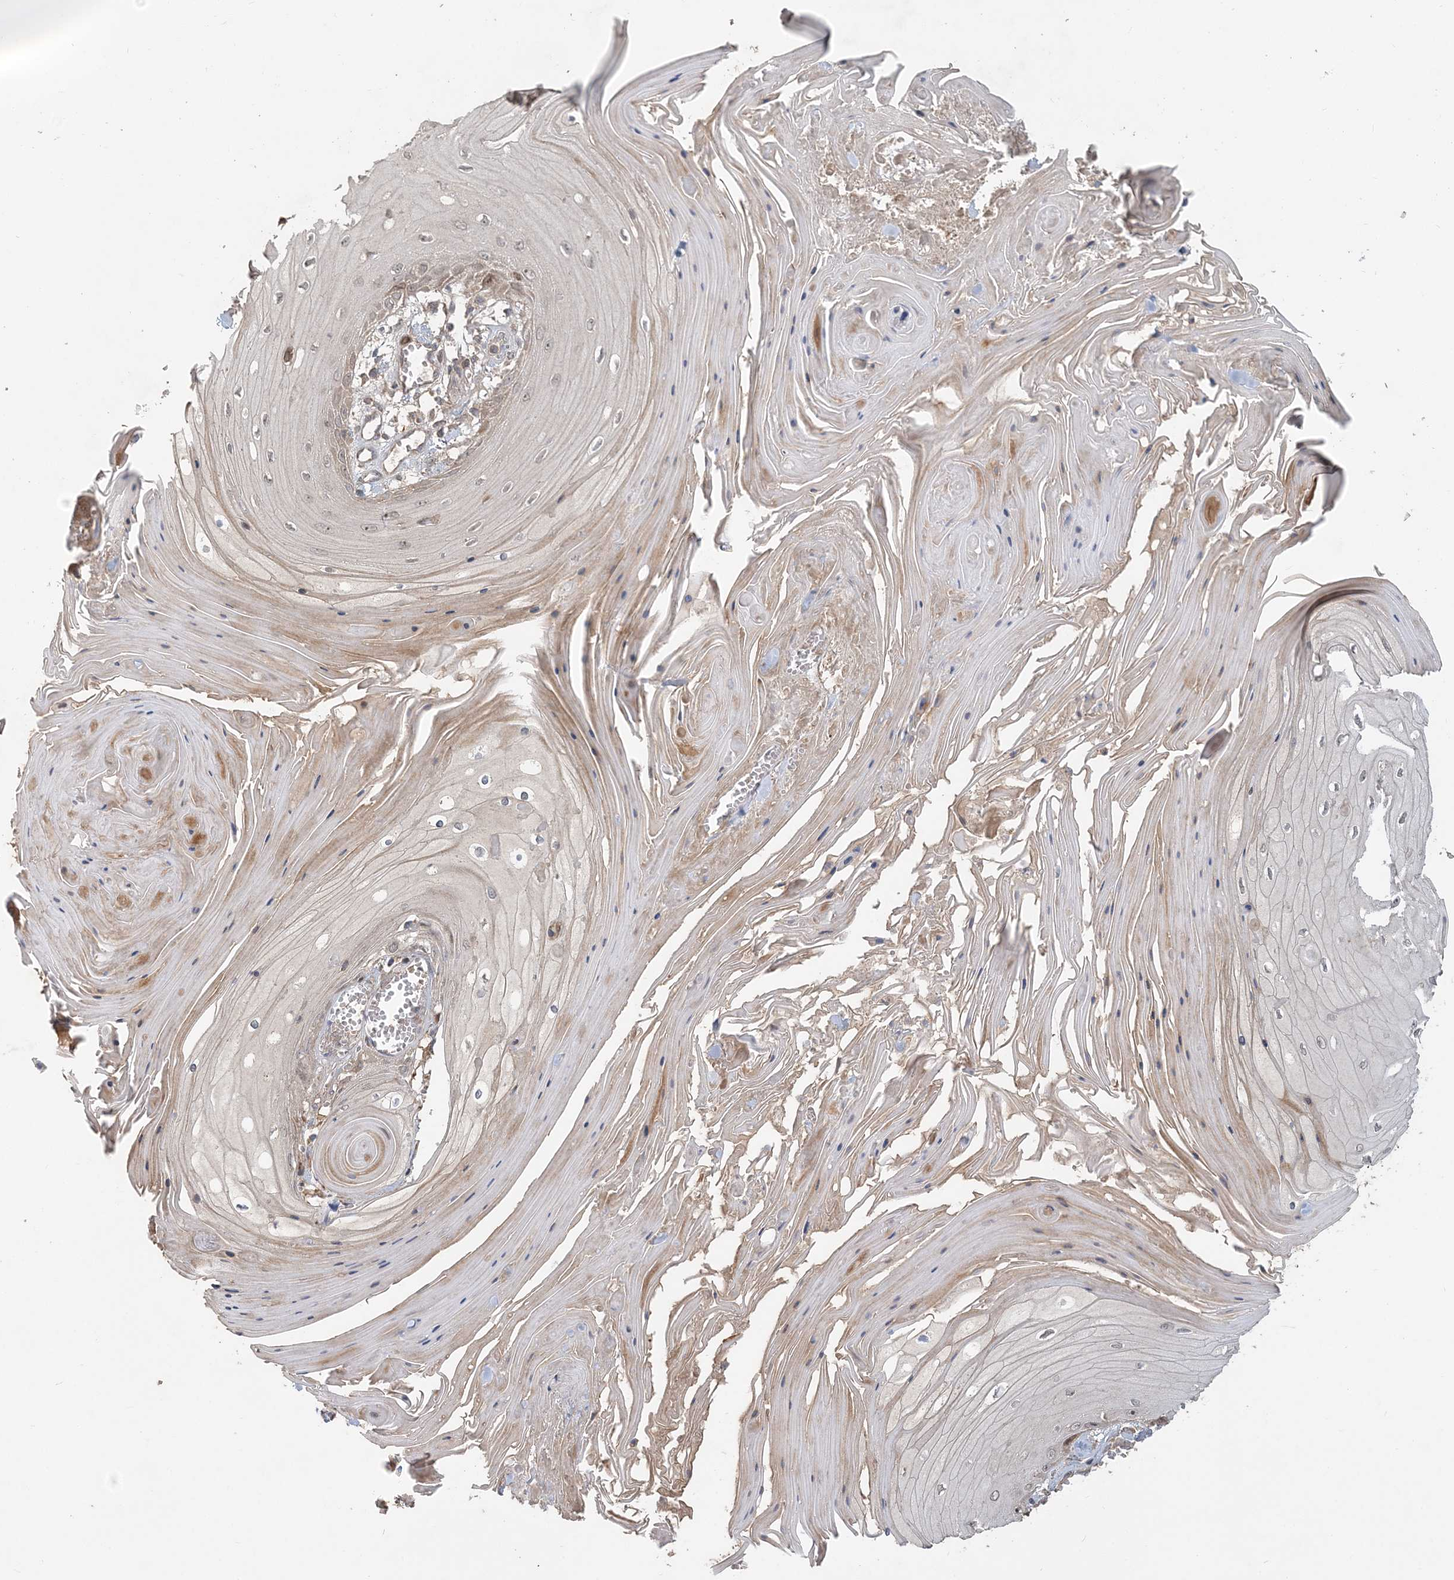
{"staining": {"intensity": "weak", "quantity": "<25%", "location": "nuclear"}, "tissue": "skin cancer", "cell_type": "Tumor cells", "image_type": "cancer", "snomed": [{"axis": "morphology", "description": "Squamous cell carcinoma, NOS"}, {"axis": "topography", "description": "Skin"}], "caption": "Immunohistochemistry histopathology image of neoplastic tissue: human skin cancer (squamous cell carcinoma) stained with DAB reveals no significant protein positivity in tumor cells.", "gene": "TRAIP", "patient": {"sex": "male", "age": 74}}